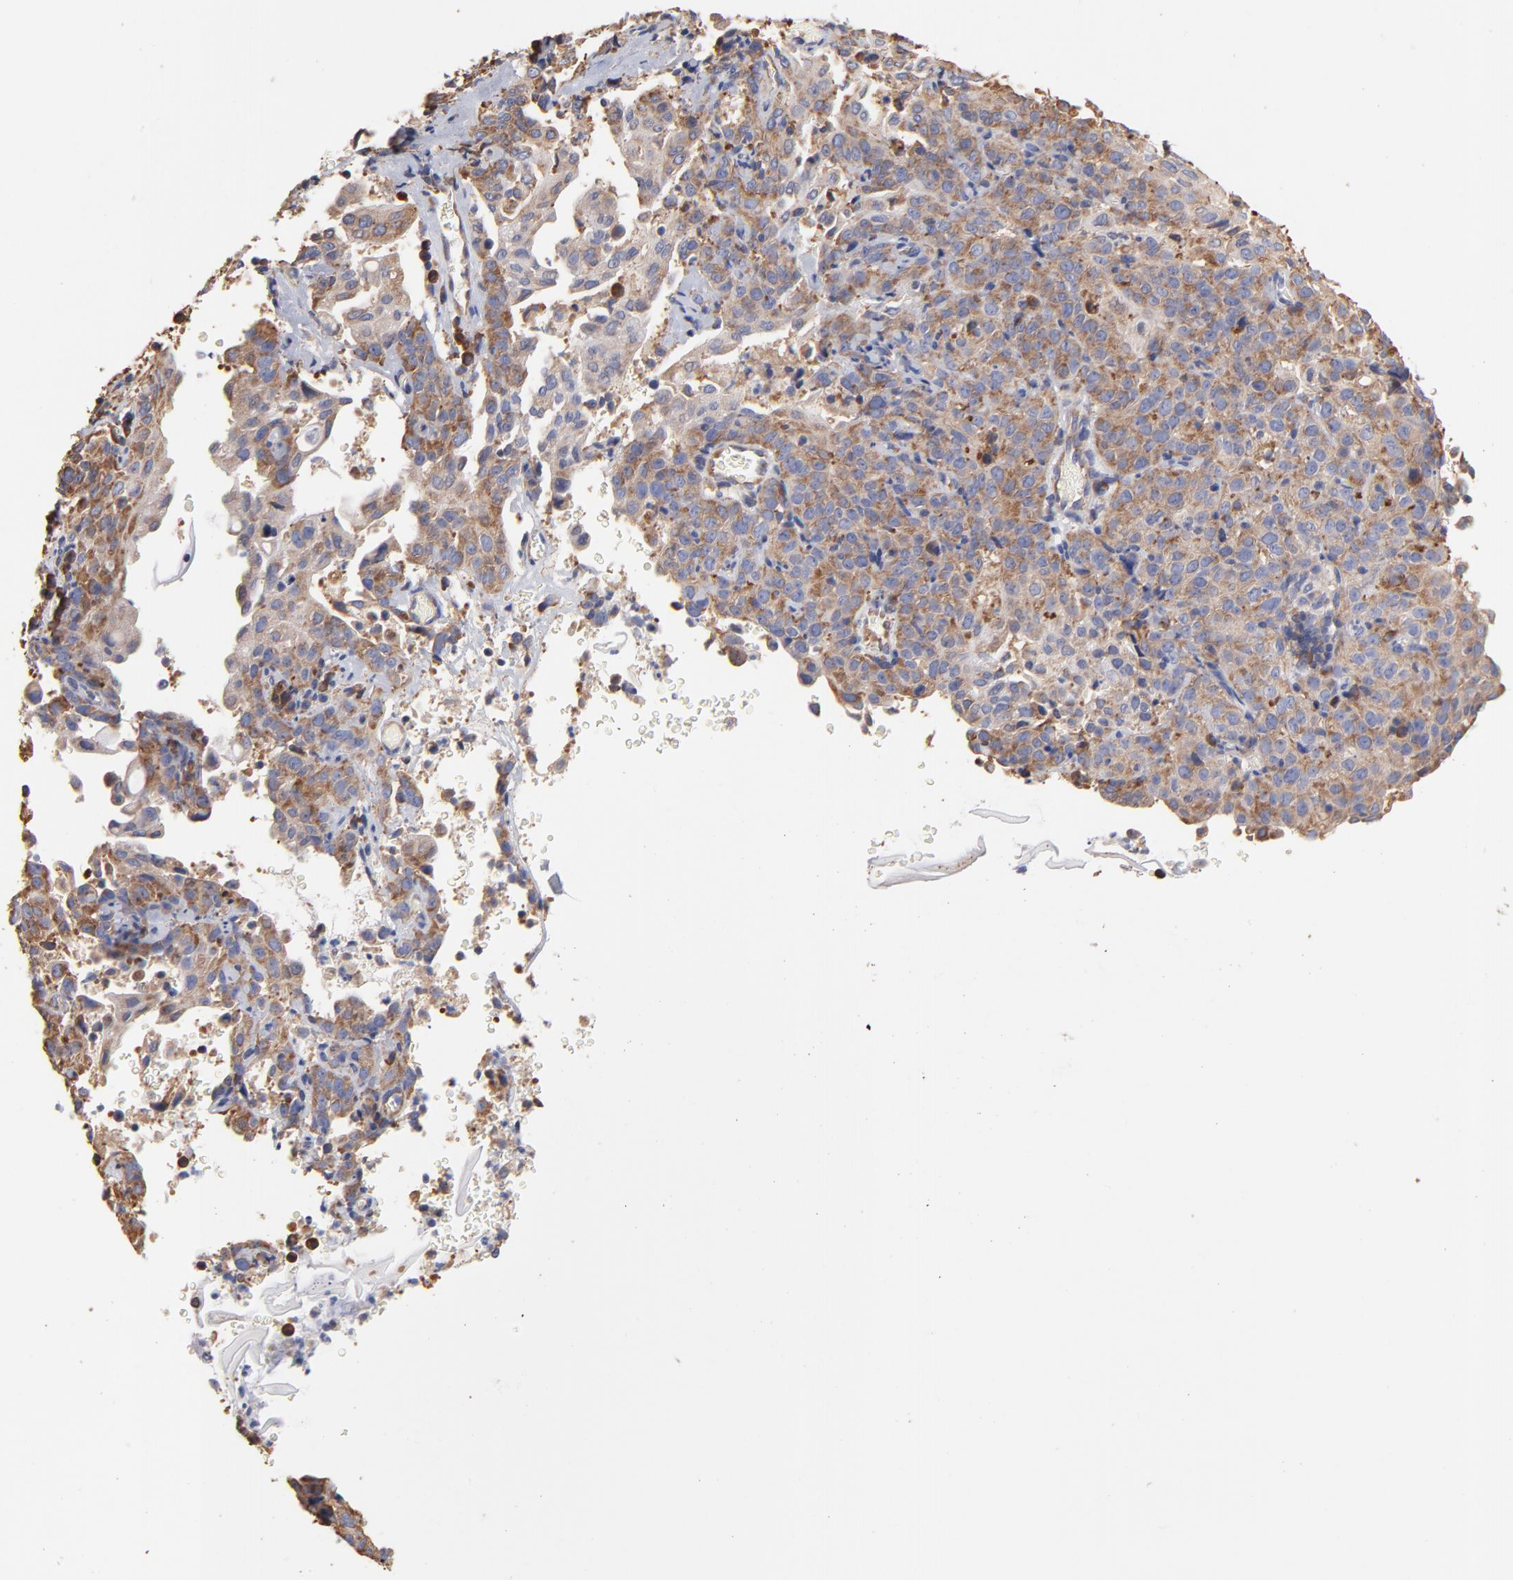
{"staining": {"intensity": "moderate", "quantity": ">75%", "location": "cytoplasmic/membranous"}, "tissue": "cervical cancer", "cell_type": "Tumor cells", "image_type": "cancer", "snomed": [{"axis": "morphology", "description": "Squamous cell carcinoma, NOS"}, {"axis": "topography", "description": "Cervix"}], "caption": "Protein expression analysis of cervical cancer (squamous cell carcinoma) exhibits moderate cytoplasmic/membranous positivity in about >75% of tumor cells.", "gene": "RPL9", "patient": {"sex": "female", "age": 41}}